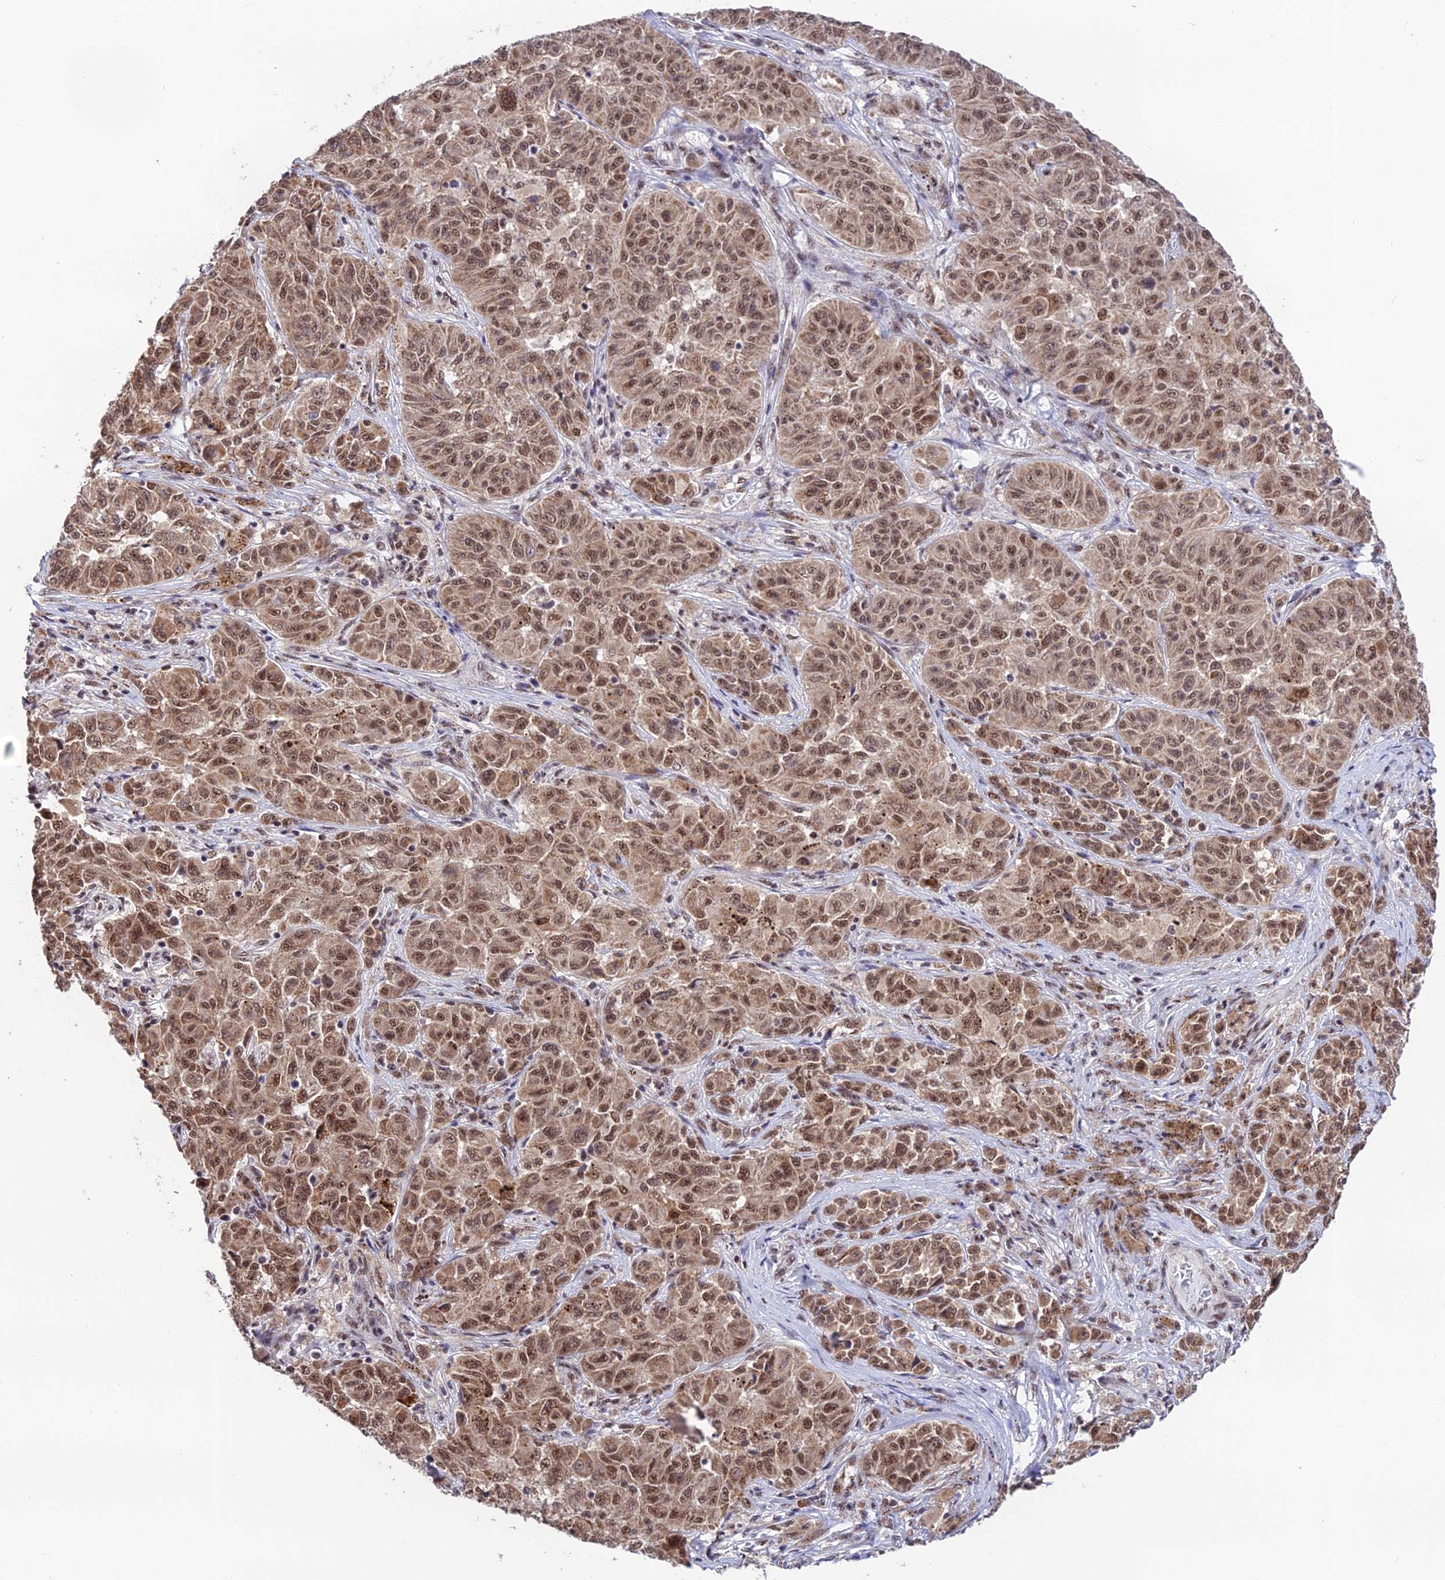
{"staining": {"intensity": "moderate", "quantity": ">75%", "location": "cytoplasmic/membranous,nuclear"}, "tissue": "melanoma", "cell_type": "Tumor cells", "image_type": "cancer", "snomed": [{"axis": "morphology", "description": "Malignant melanoma, NOS"}, {"axis": "topography", "description": "Skin"}], "caption": "Moderate cytoplasmic/membranous and nuclear staining is seen in about >75% of tumor cells in malignant melanoma. (DAB (3,3'-diaminobenzidine) = brown stain, brightfield microscopy at high magnification).", "gene": "THOC7", "patient": {"sex": "male", "age": 53}}